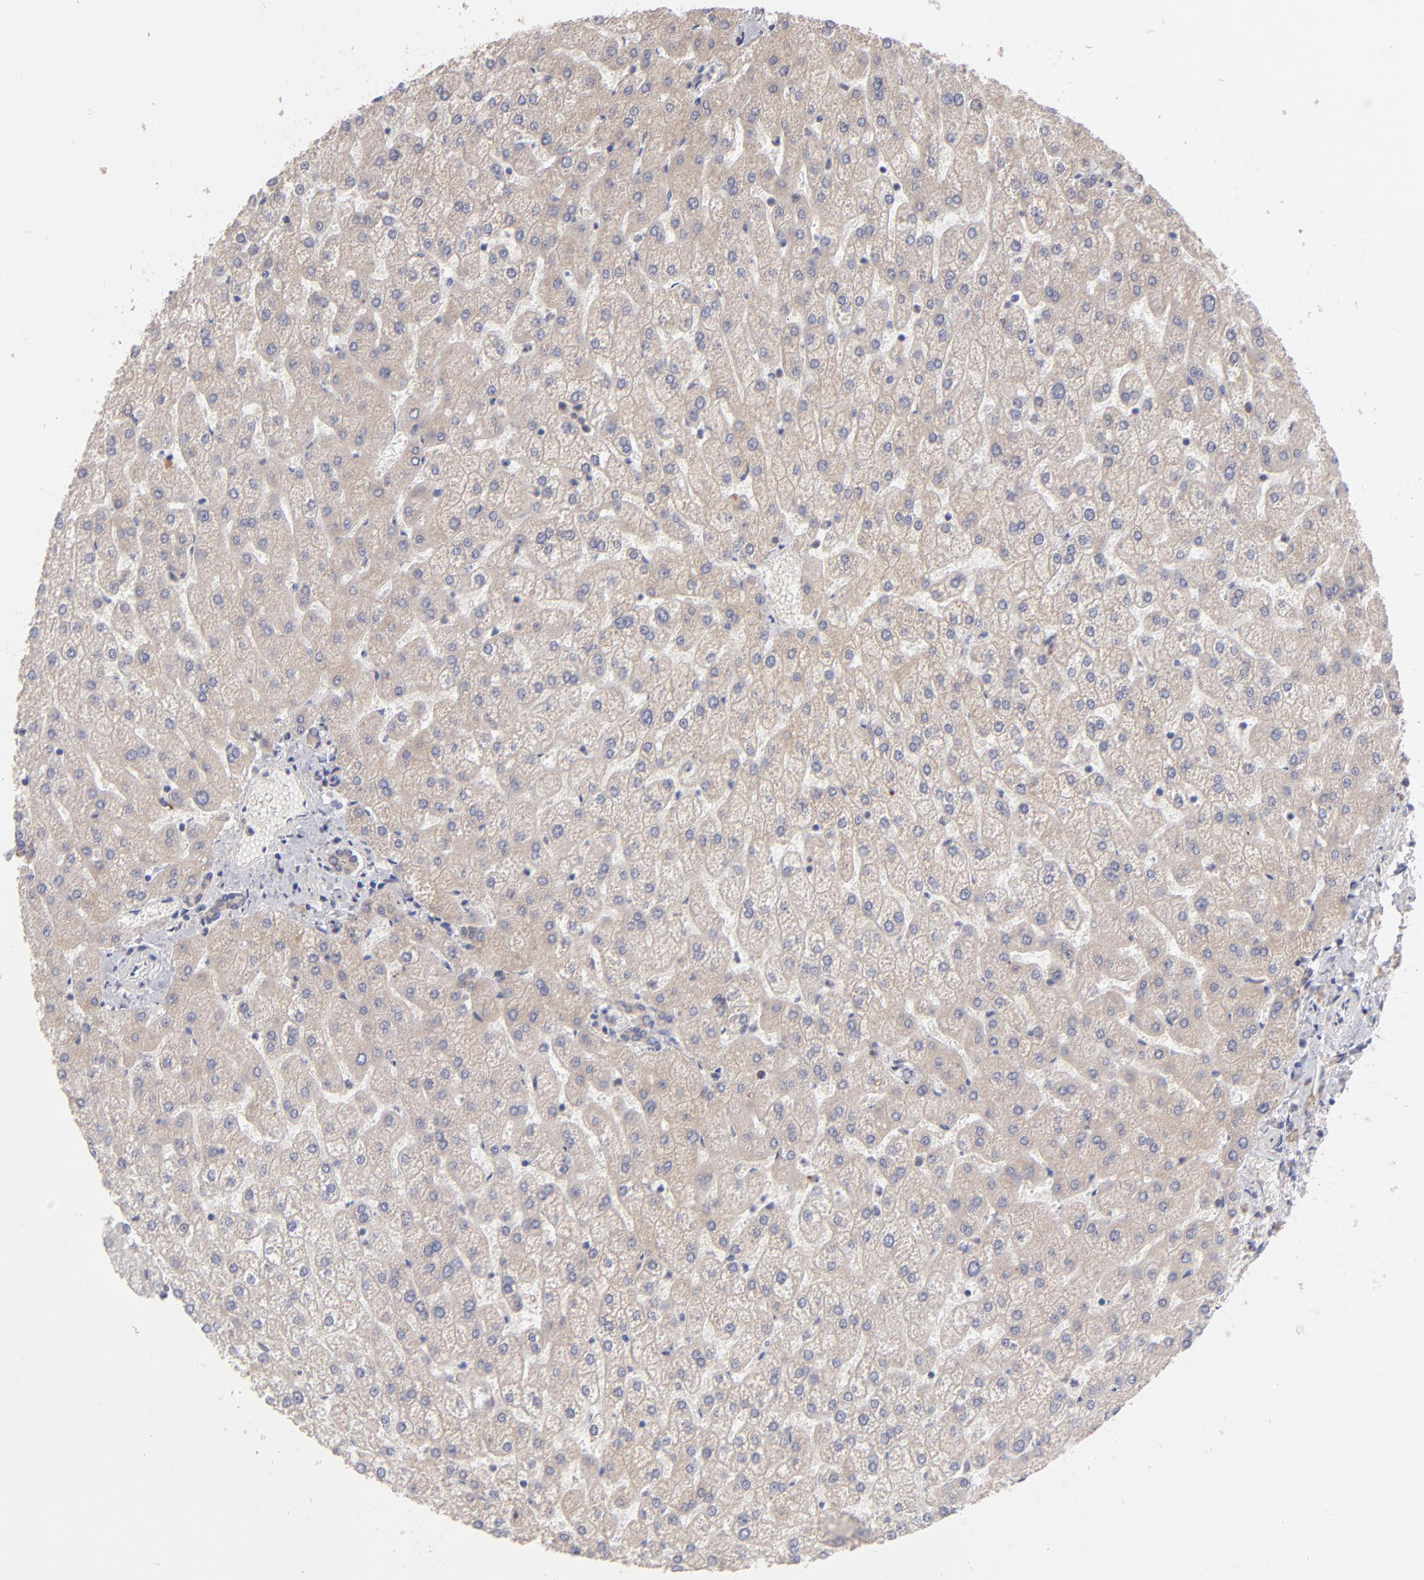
{"staining": {"intensity": "weak", "quantity": ">75%", "location": "cytoplasmic/membranous"}, "tissue": "liver", "cell_type": "Cholangiocytes", "image_type": "normal", "snomed": [{"axis": "morphology", "description": "Normal tissue, NOS"}, {"axis": "topography", "description": "Liver"}], "caption": "Immunohistochemical staining of benign human liver demonstrates low levels of weak cytoplasmic/membranous expression in approximately >75% of cholangiocytes. (brown staining indicates protein expression, while blue staining denotes nuclei).", "gene": "HCCS", "patient": {"sex": "female", "age": 32}}